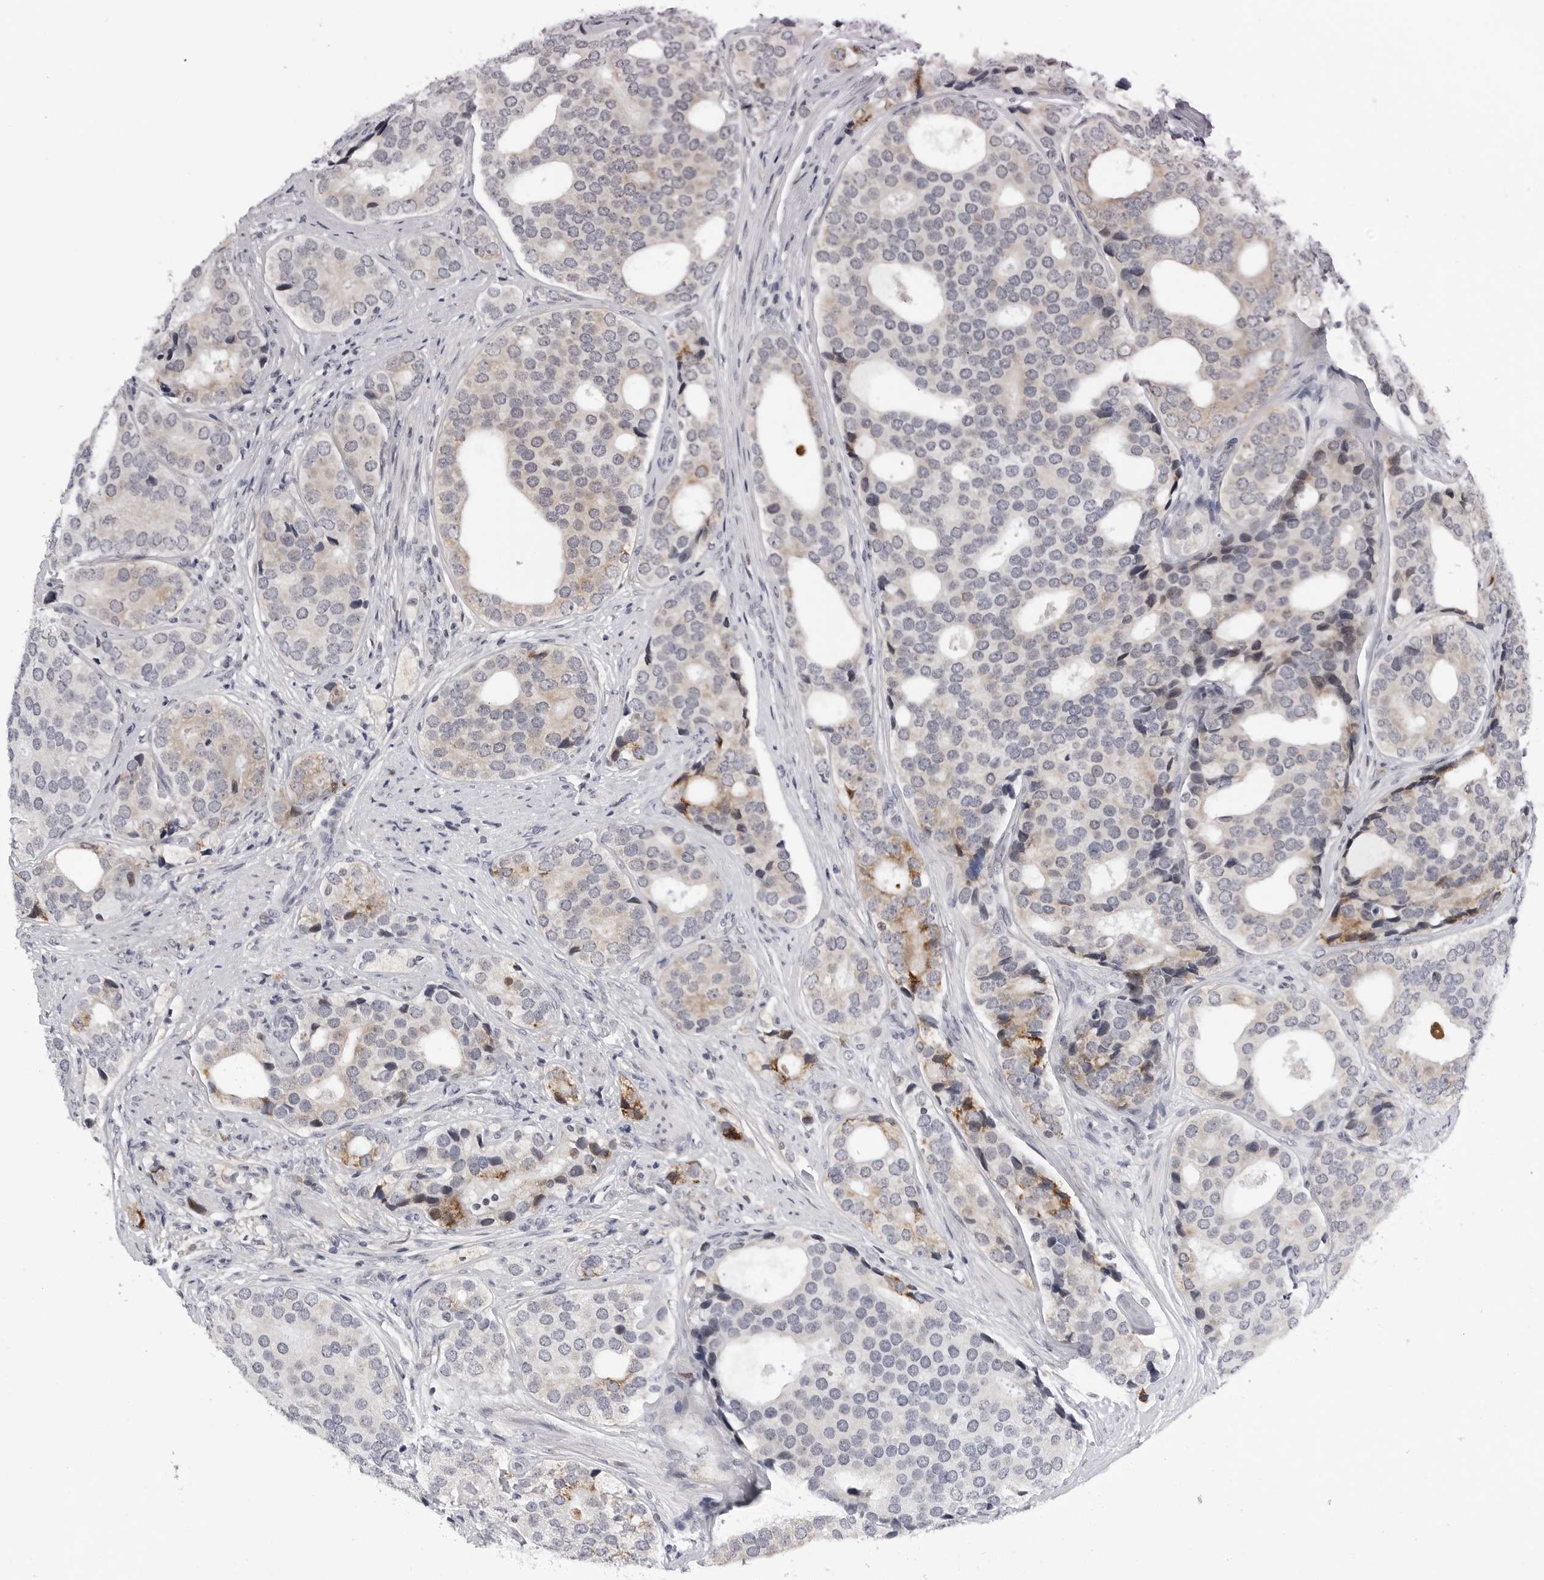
{"staining": {"intensity": "weak", "quantity": "25%-75%", "location": "cytoplasmic/membranous"}, "tissue": "prostate cancer", "cell_type": "Tumor cells", "image_type": "cancer", "snomed": [{"axis": "morphology", "description": "Adenocarcinoma, High grade"}, {"axis": "topography", "description": "Prostate"}], "caption": "Weak cytoplasmic/membranous protein expression is present in about 25%-75% of tumor cells in adenocarcinoma (high-grade) (prostate).", "gene": "CDK20", "patient": {"sex": "male", "age": 56}}